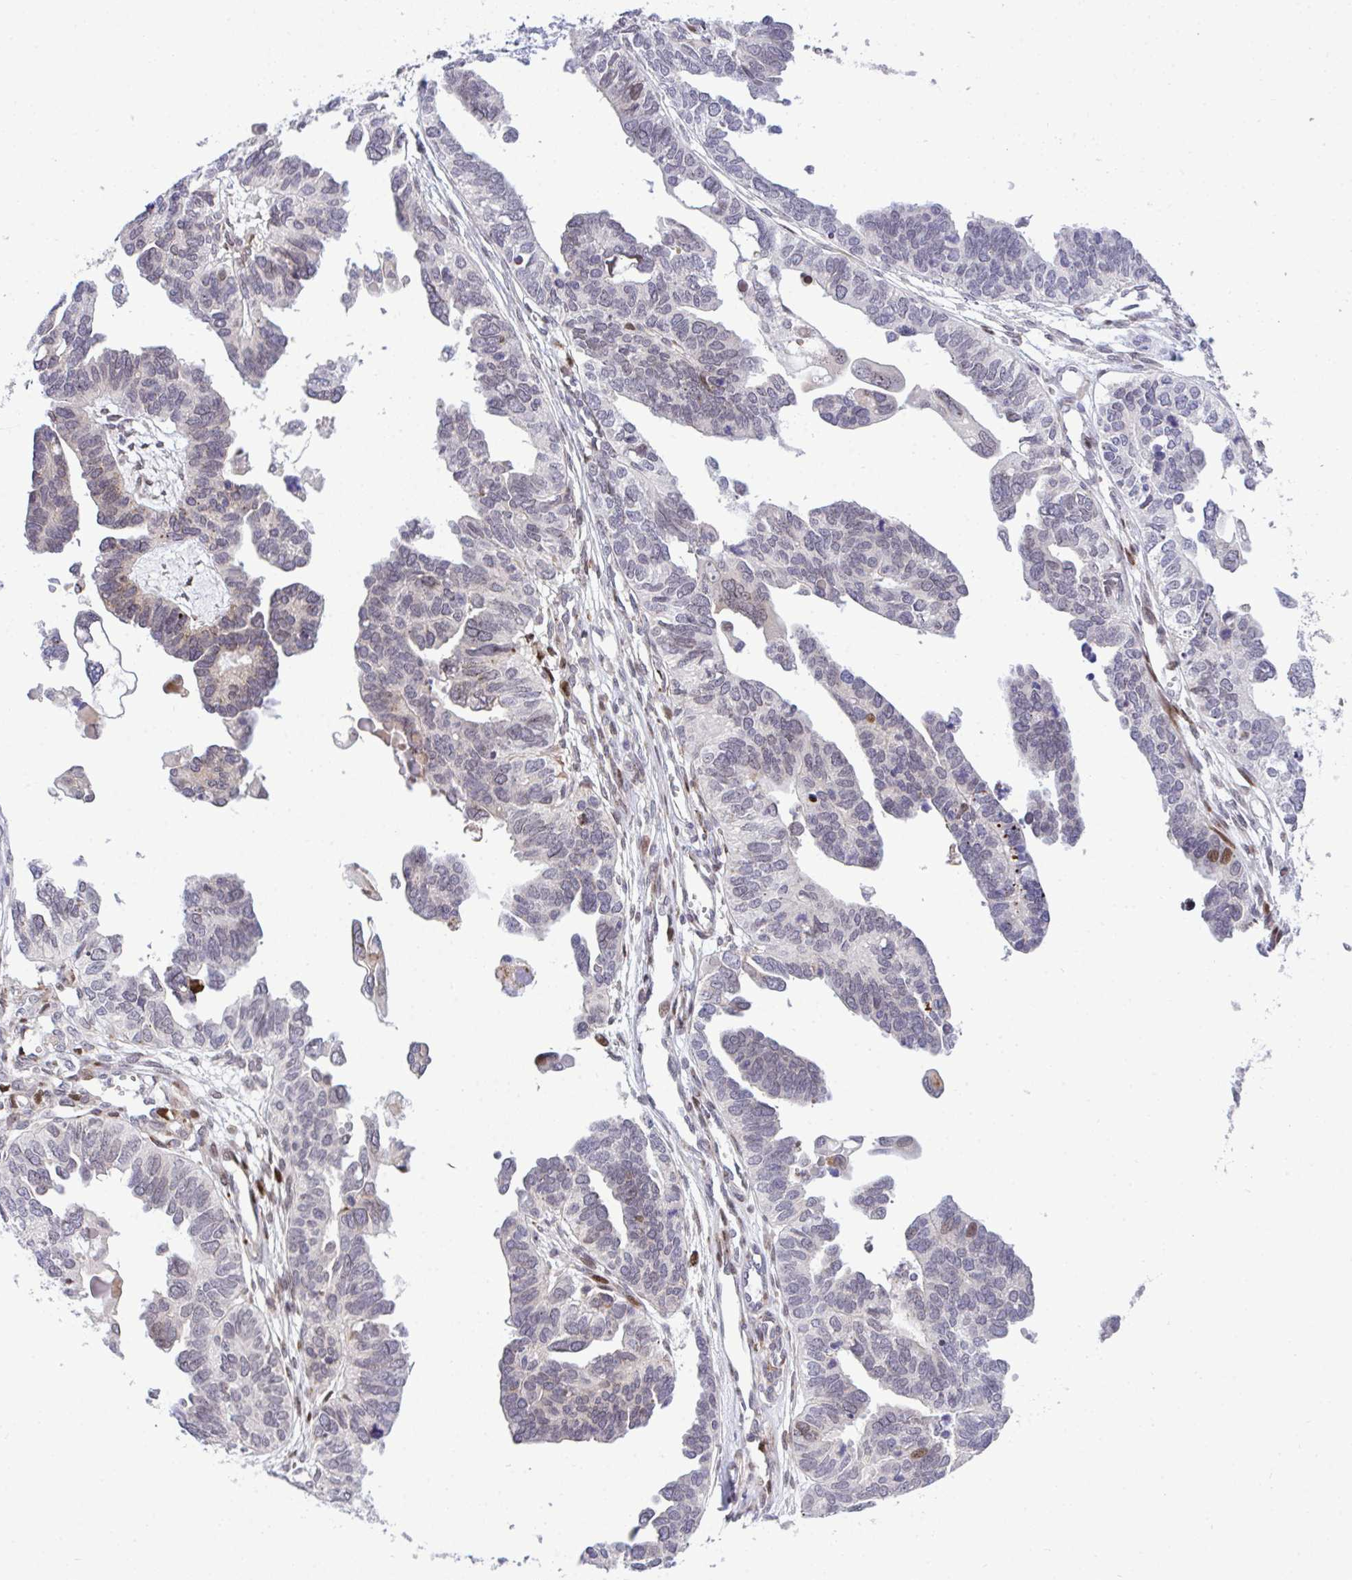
{"staining": {"intensity": "weak", "quantity": "<25%", "location": "cytoplasmic/membranous"}, "tissue": "ovarian cancer", "cell_type": "Tumor cells", "image_type": "cancer", "snomed": [{"axis": "morphology", "description": "Cystadenocarcinoma, serous, NOS"}, {"axis": "topography", "description": "Ovary"}], "caption": "Tumor cells show no significant expression in serous cystadenocarcinoma (ovarian).", "gene": "CASTOR2", "patient": {"sex": "female", "age": 51}}